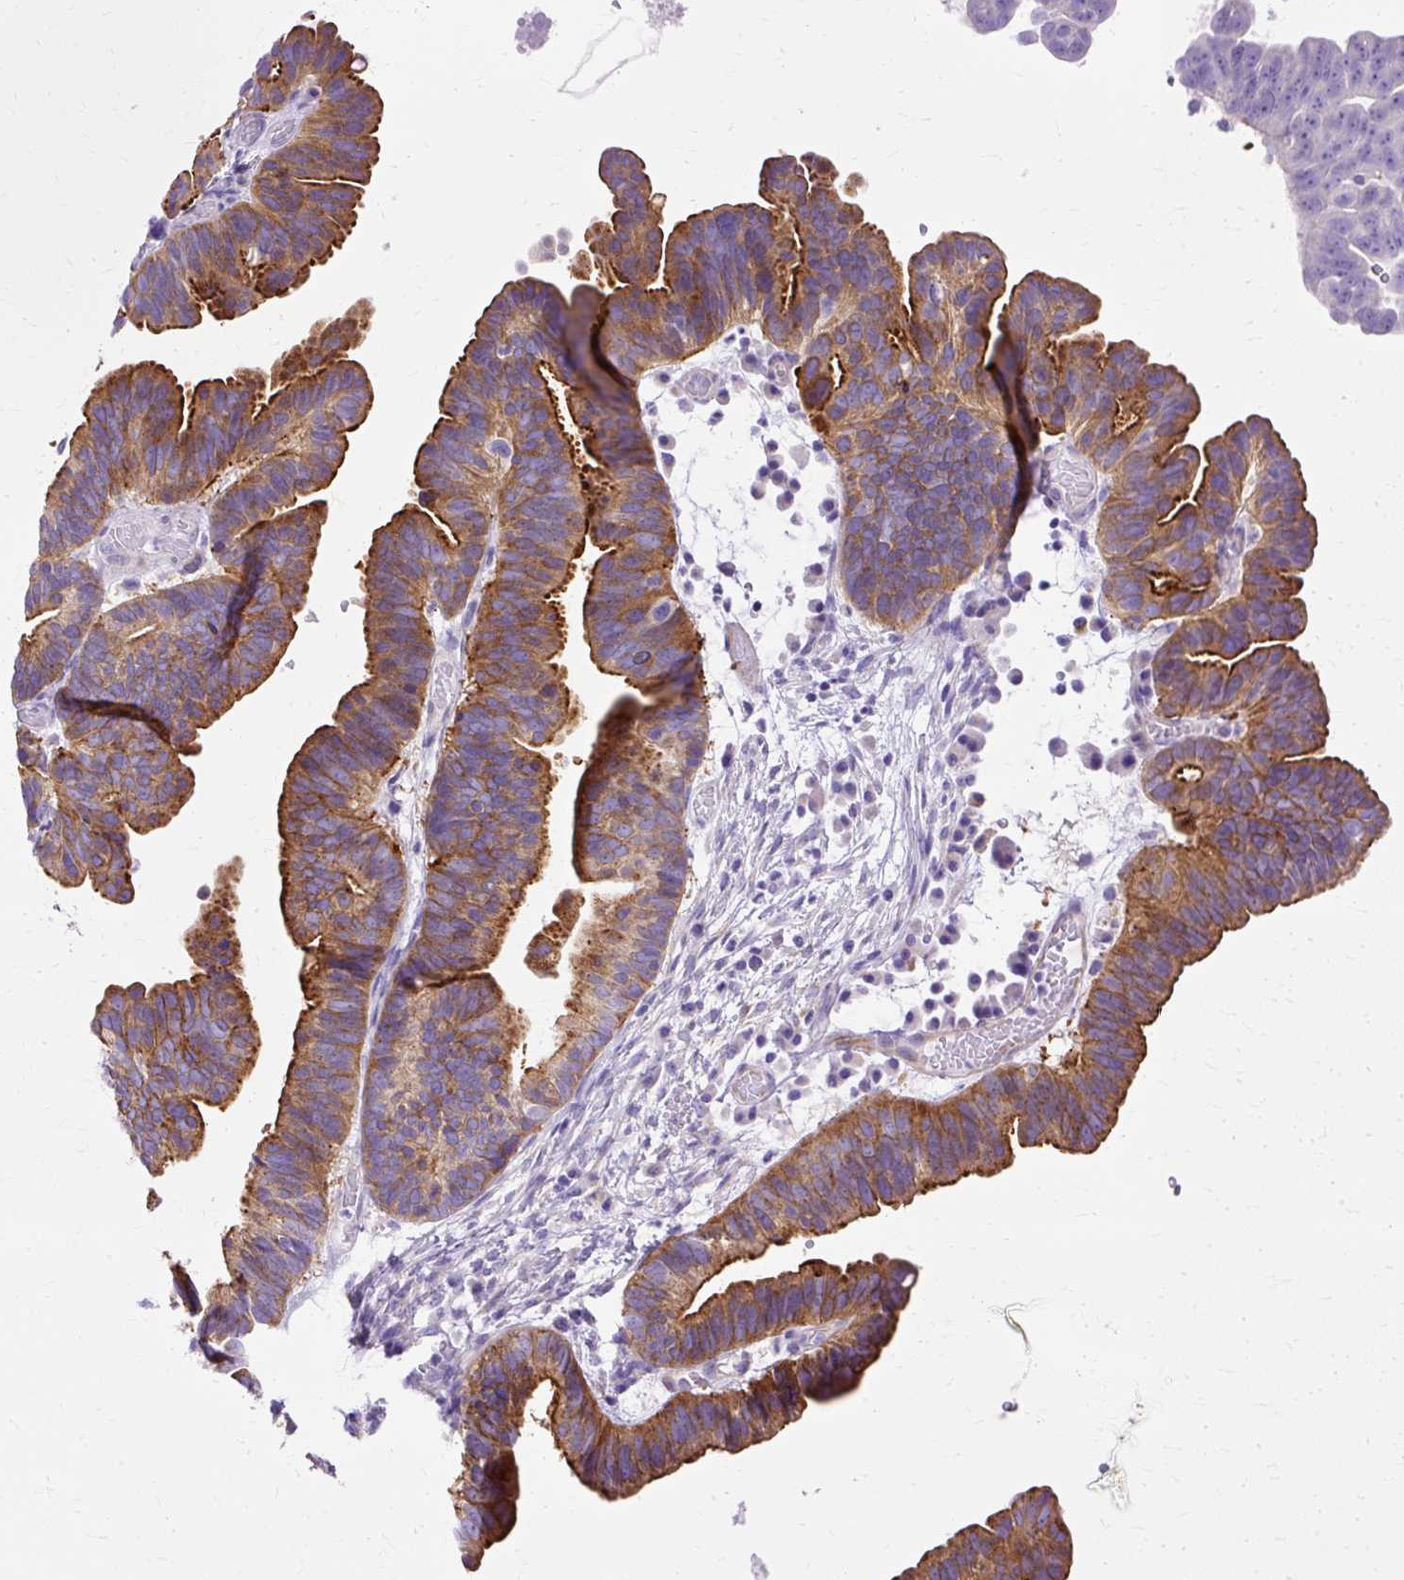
{"staining": {"intensity": "moderate", "quantity": ">75%", "location": "cytoplasmic/membranous"}, "tissue": "ovarian cancer", "cell_type": "Tumor cells", "image_type": "cancer", "snomed": [{"axis": "morphology", "description": "Cystadenocarcinoma, serous, NOS"}, {"axis": "topography", "description": "Ovary"}], "caption": "A histopathology image of ovarian serous cystadenocarcinoma stained for a protein displays moderate cytoplasmic/membranous brown staining in tumor cells.", "gene": "MYO6", "patient": {"sex": "female", "age": 56}}